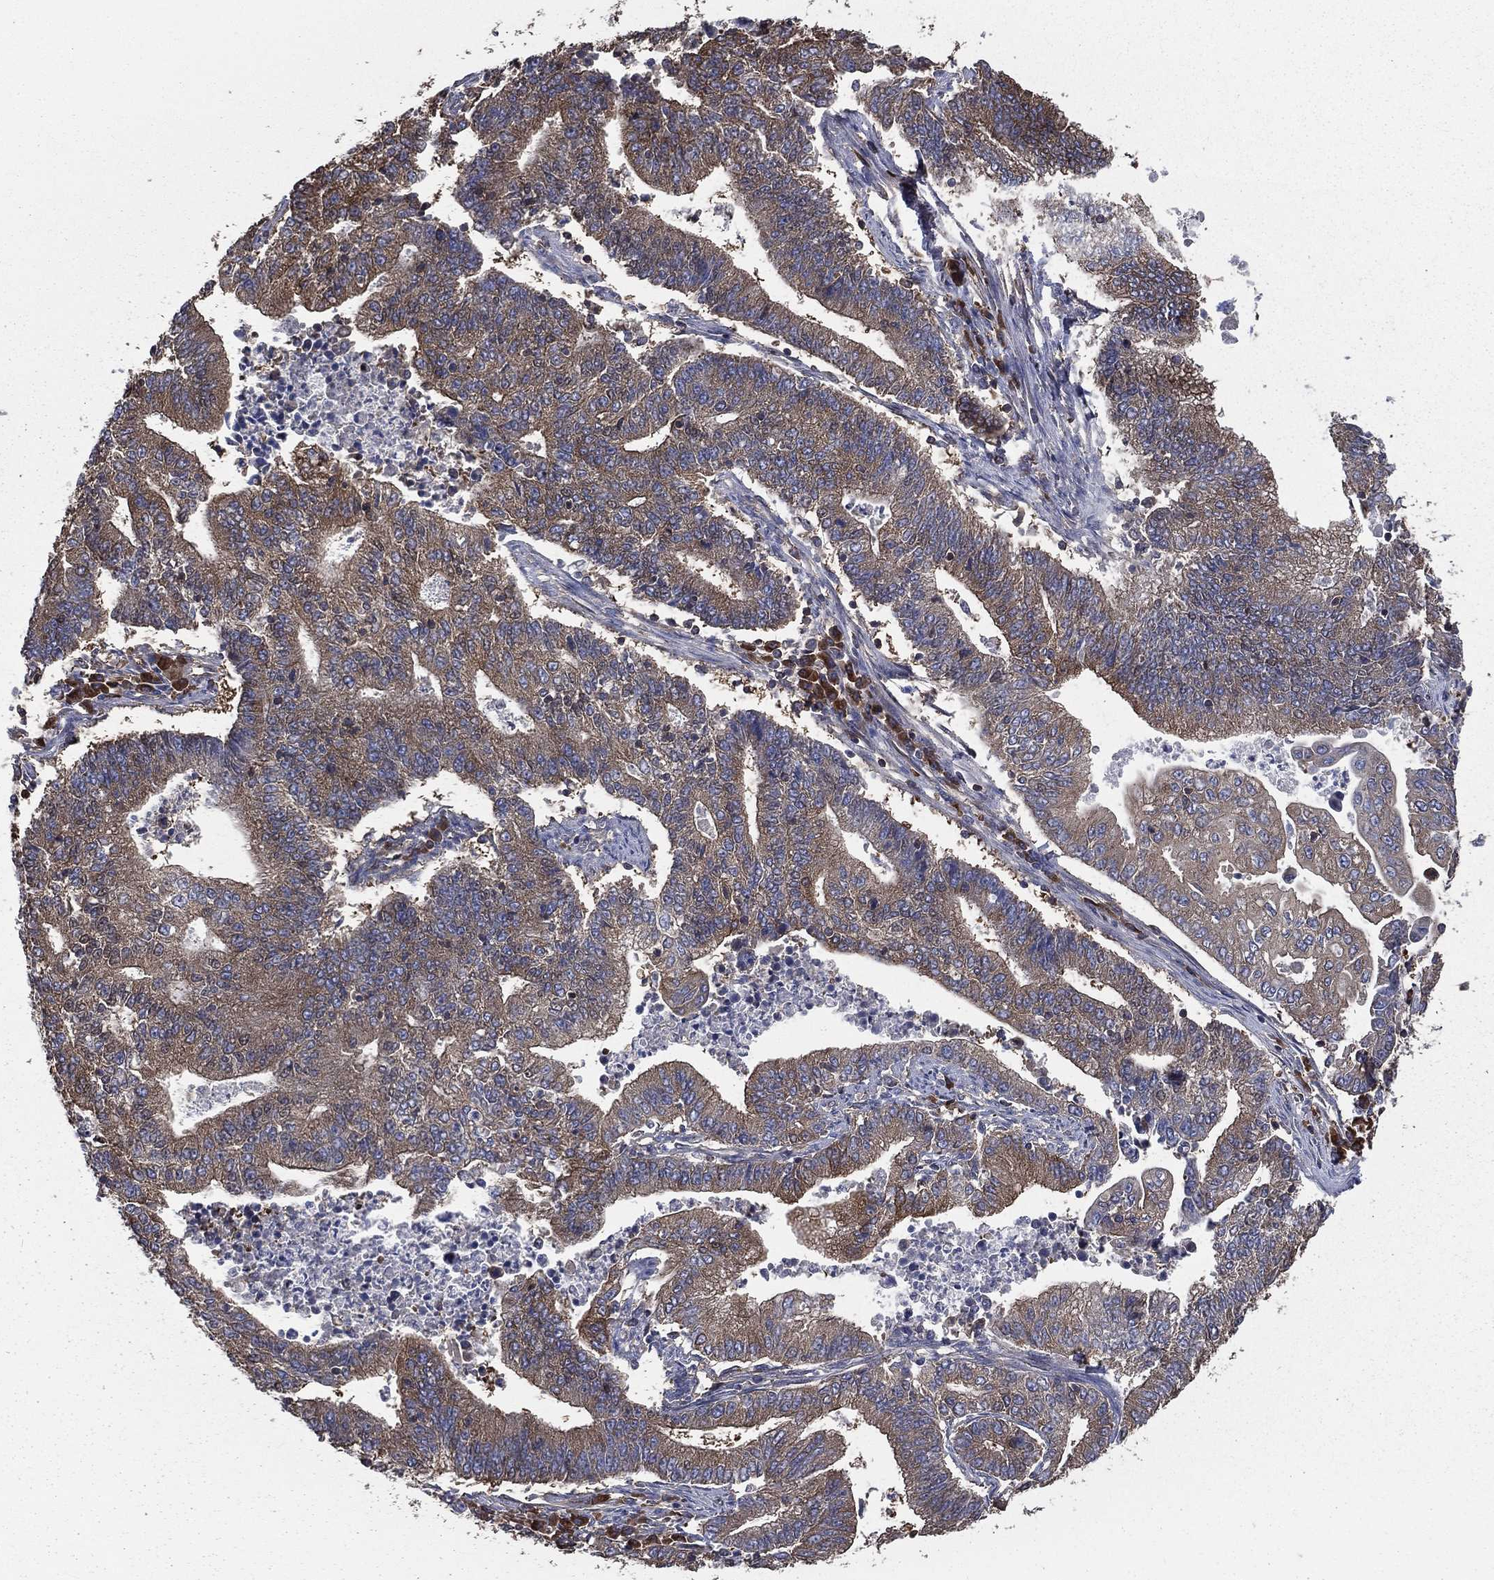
{"staining": {"intensity": "moderate", "quantity": ">75%", "location": "cytoplasmic/membranous"}, "tissue": "endometrial cancer", "cell_type": "Tumor cells", "image_type": "cancer", "snomed": [{"axis": "morphology", "description": "Adenocarcinoma, NOS"}, {"axis": "topography", "description": "Uterus"}, {"axis": "topography", "description": "Endometrium"}], "caption": "IHC micrograph of human adenocarcinoma (endometrial) stained for a protein (brown), which demonstrates medium levels of moderate cytoplasmic/membranous positivity in about >75% of tumor cells.", "gene": "SARS1", "patient": {"sex": "female", "age": 54}}